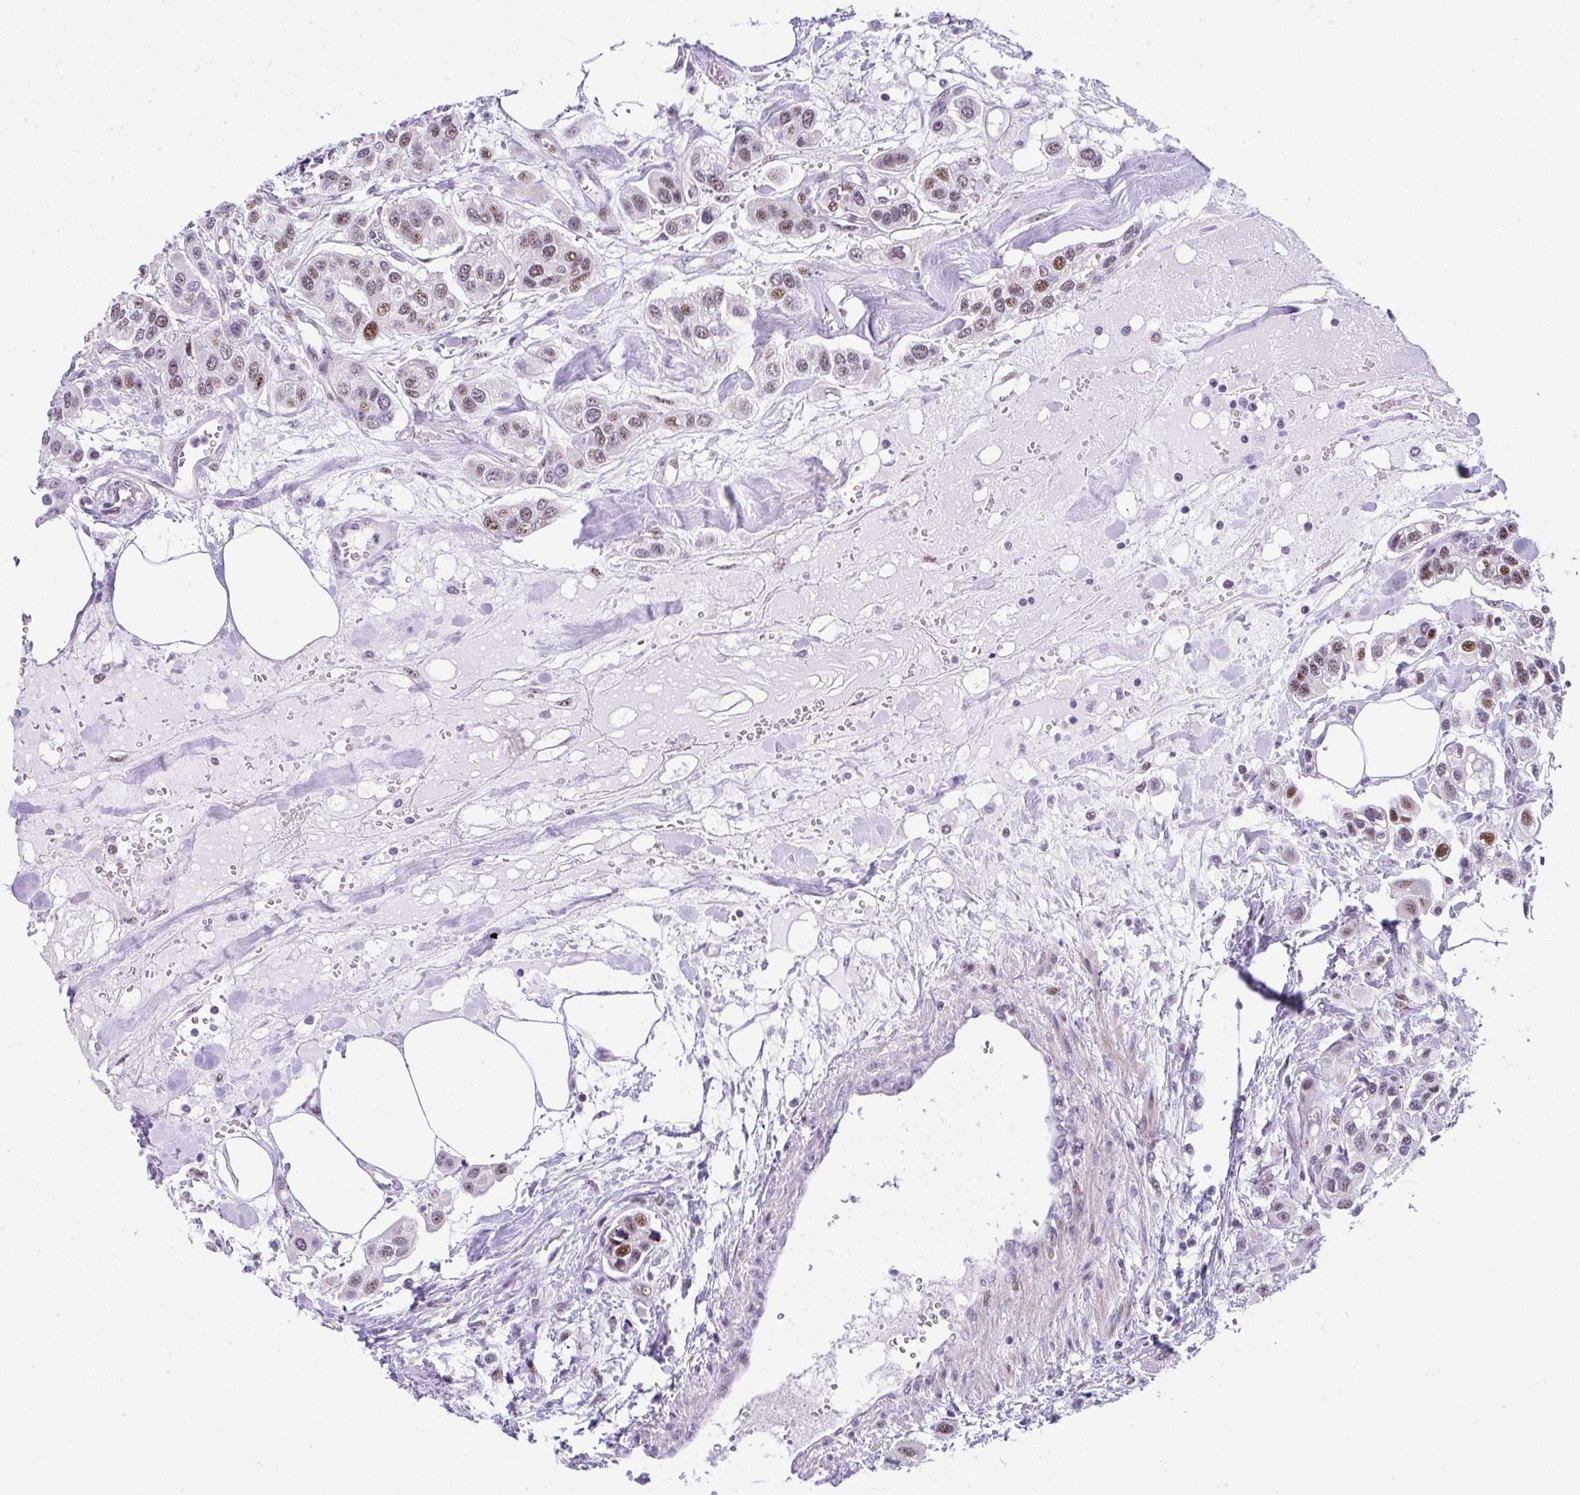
{"staining": {"intensity": "moderate", "quantity": ">75%", "location": "nuclear"}, "tissue": "urothelial cancer", "cell_type": "Tumor cells", "image_type": "cancer", "snomed": [{"axis": "morphology", "description": "Urothelial carcinoma, High grade"}, {"axis": "topography", "description": "Urinary bladder"}], "caption": "Urothelial cancer stained with a brown dye demonstrates moderate nuclear positive expression in approximately >75% of tumor cells.", "gene": "NR1D2", "patient": {"sex": "male", "age": 67}}